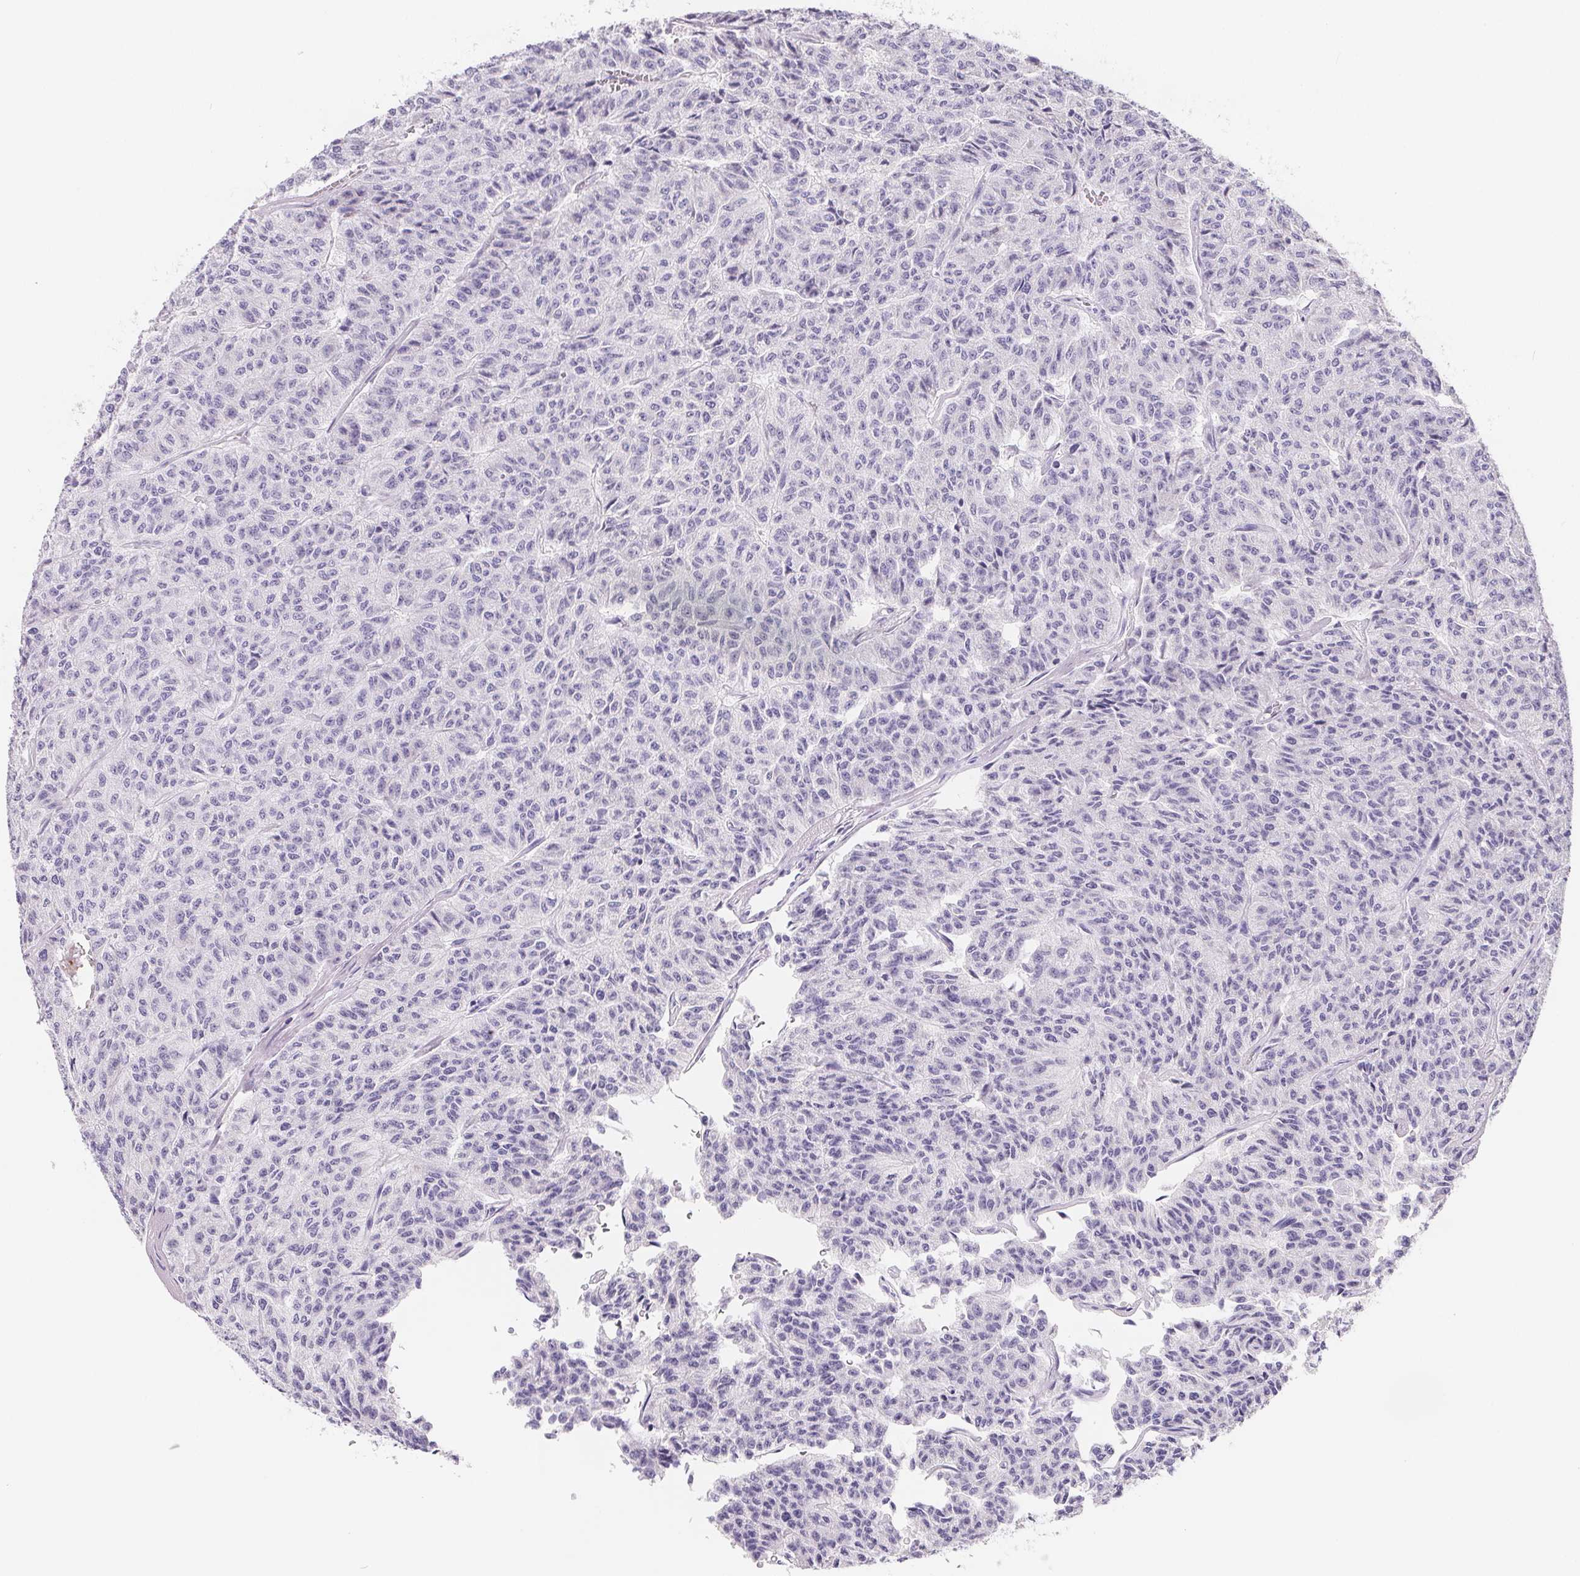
{"staining": {"intensity": "negative", "quantity": "none", "location": "none"}, "tissue": "carcinoid", "cell_type": "Tumor cells", "image_type": "cancer", "snomed": [{"axis": "morphology", "description": "Carcinoid, malignant, NOS"}, {"axis": "topography", "description": "Lung"}], "caption": "Carcinoid (malignant) was stained to show a protein in brown. There is no significant positivity in tumor cells. The staining is performed using DAB brown chromogen with nuclei counter-stained in using hematoxylin.", "gene": "FDX1", "patient": {"sex": "male", "age": 71}}